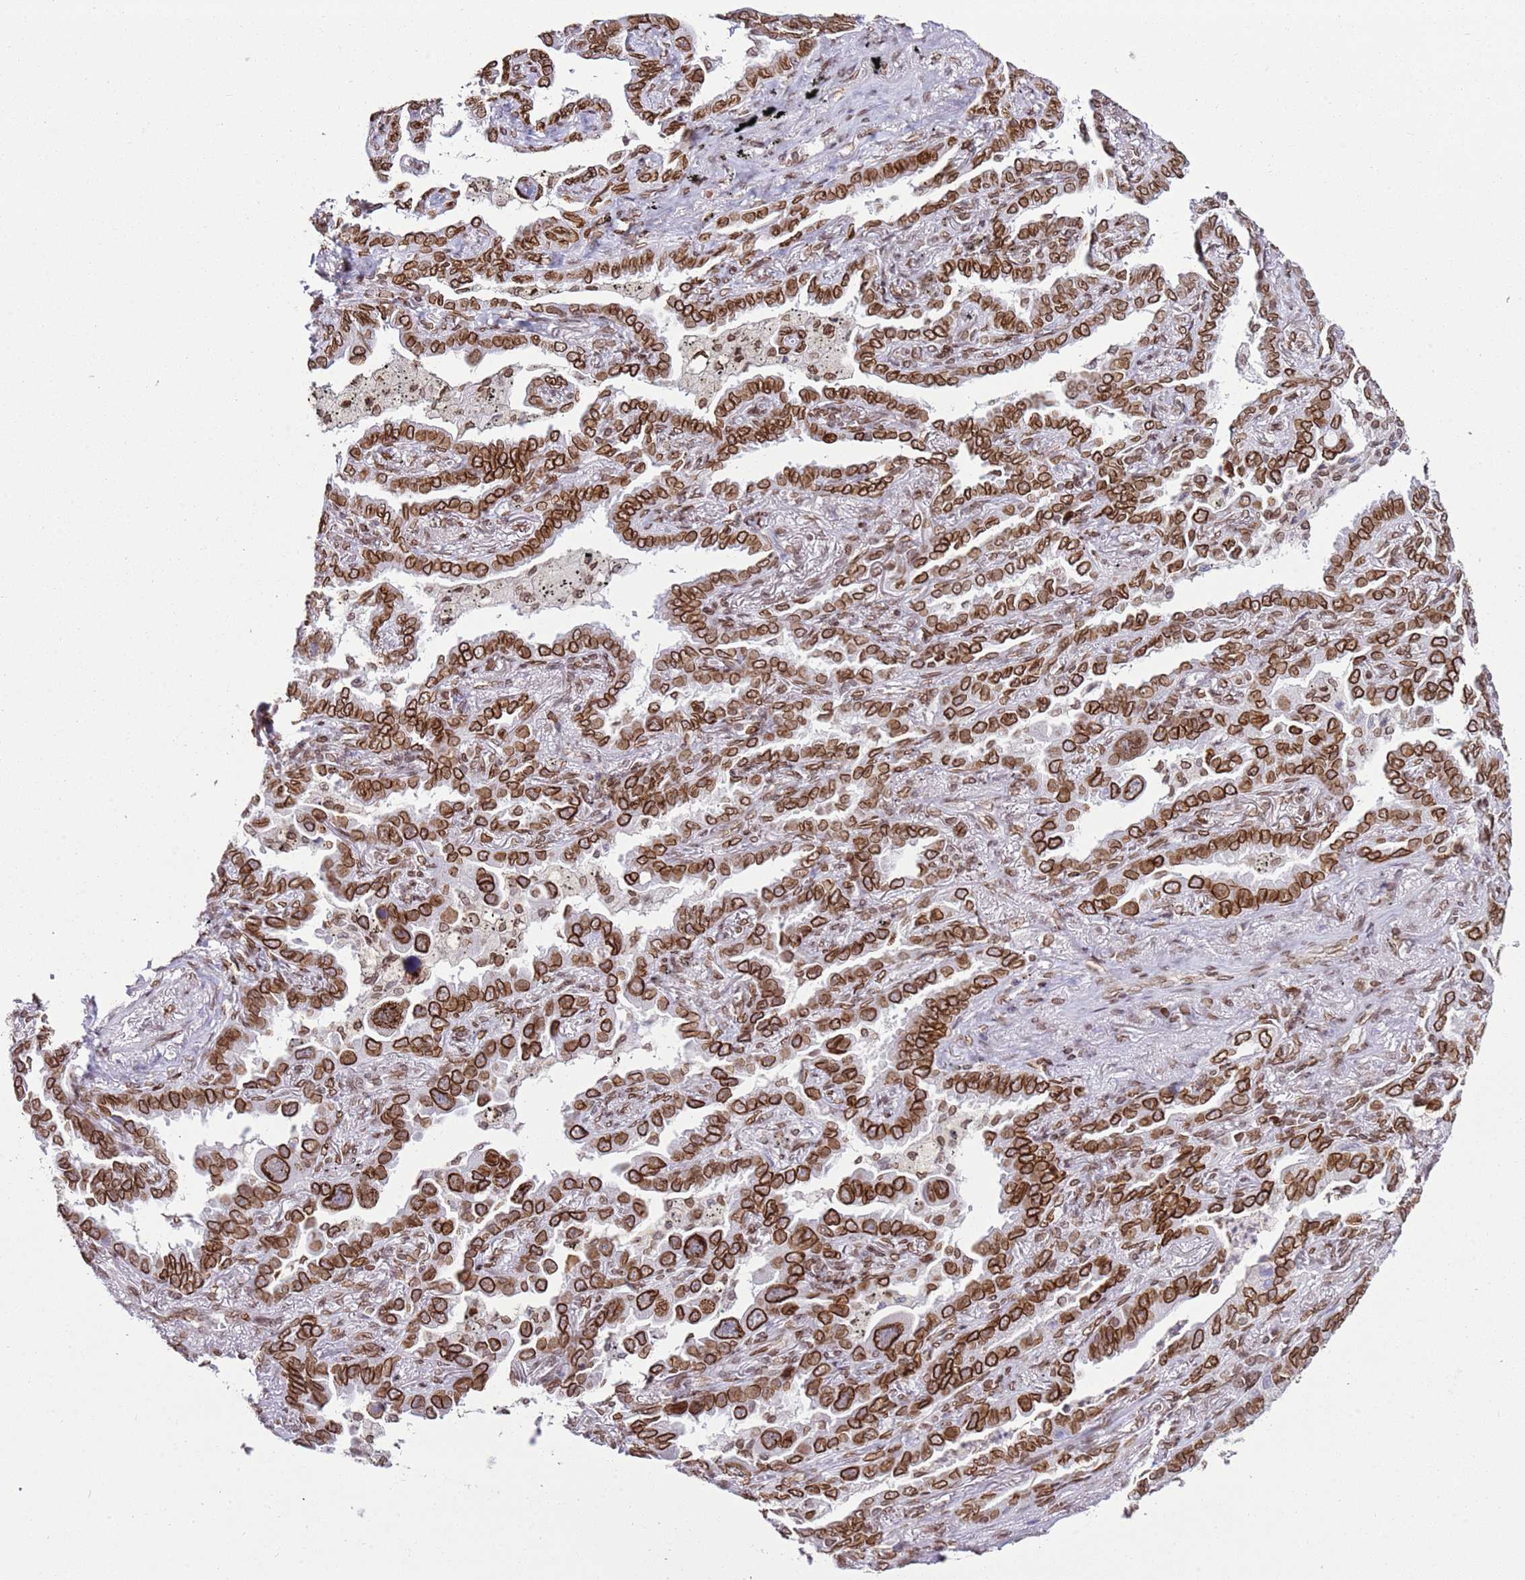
{"staining": {"intensity": "strong", "quantity": ">75%", "location": "cytoplasmic/membranous,nuclear"}, "tissue": "lung cancer", "cell_type": "Tumor cells", "image_type": "cancer", "snomed": [{"axis": "morphology", "description": "Adenocarcinoma, NOS"}, {"axis": "topography", "description": "Lung"}], "caption": "A photomicrograph of human adenocarcinoma (lung) stained for a protein shows strong cytoplasmic/membranous and nuclear brown staining in tumor cells.", "gene": "POU6F1", "patient": {"sex": "male", "age": 67}}